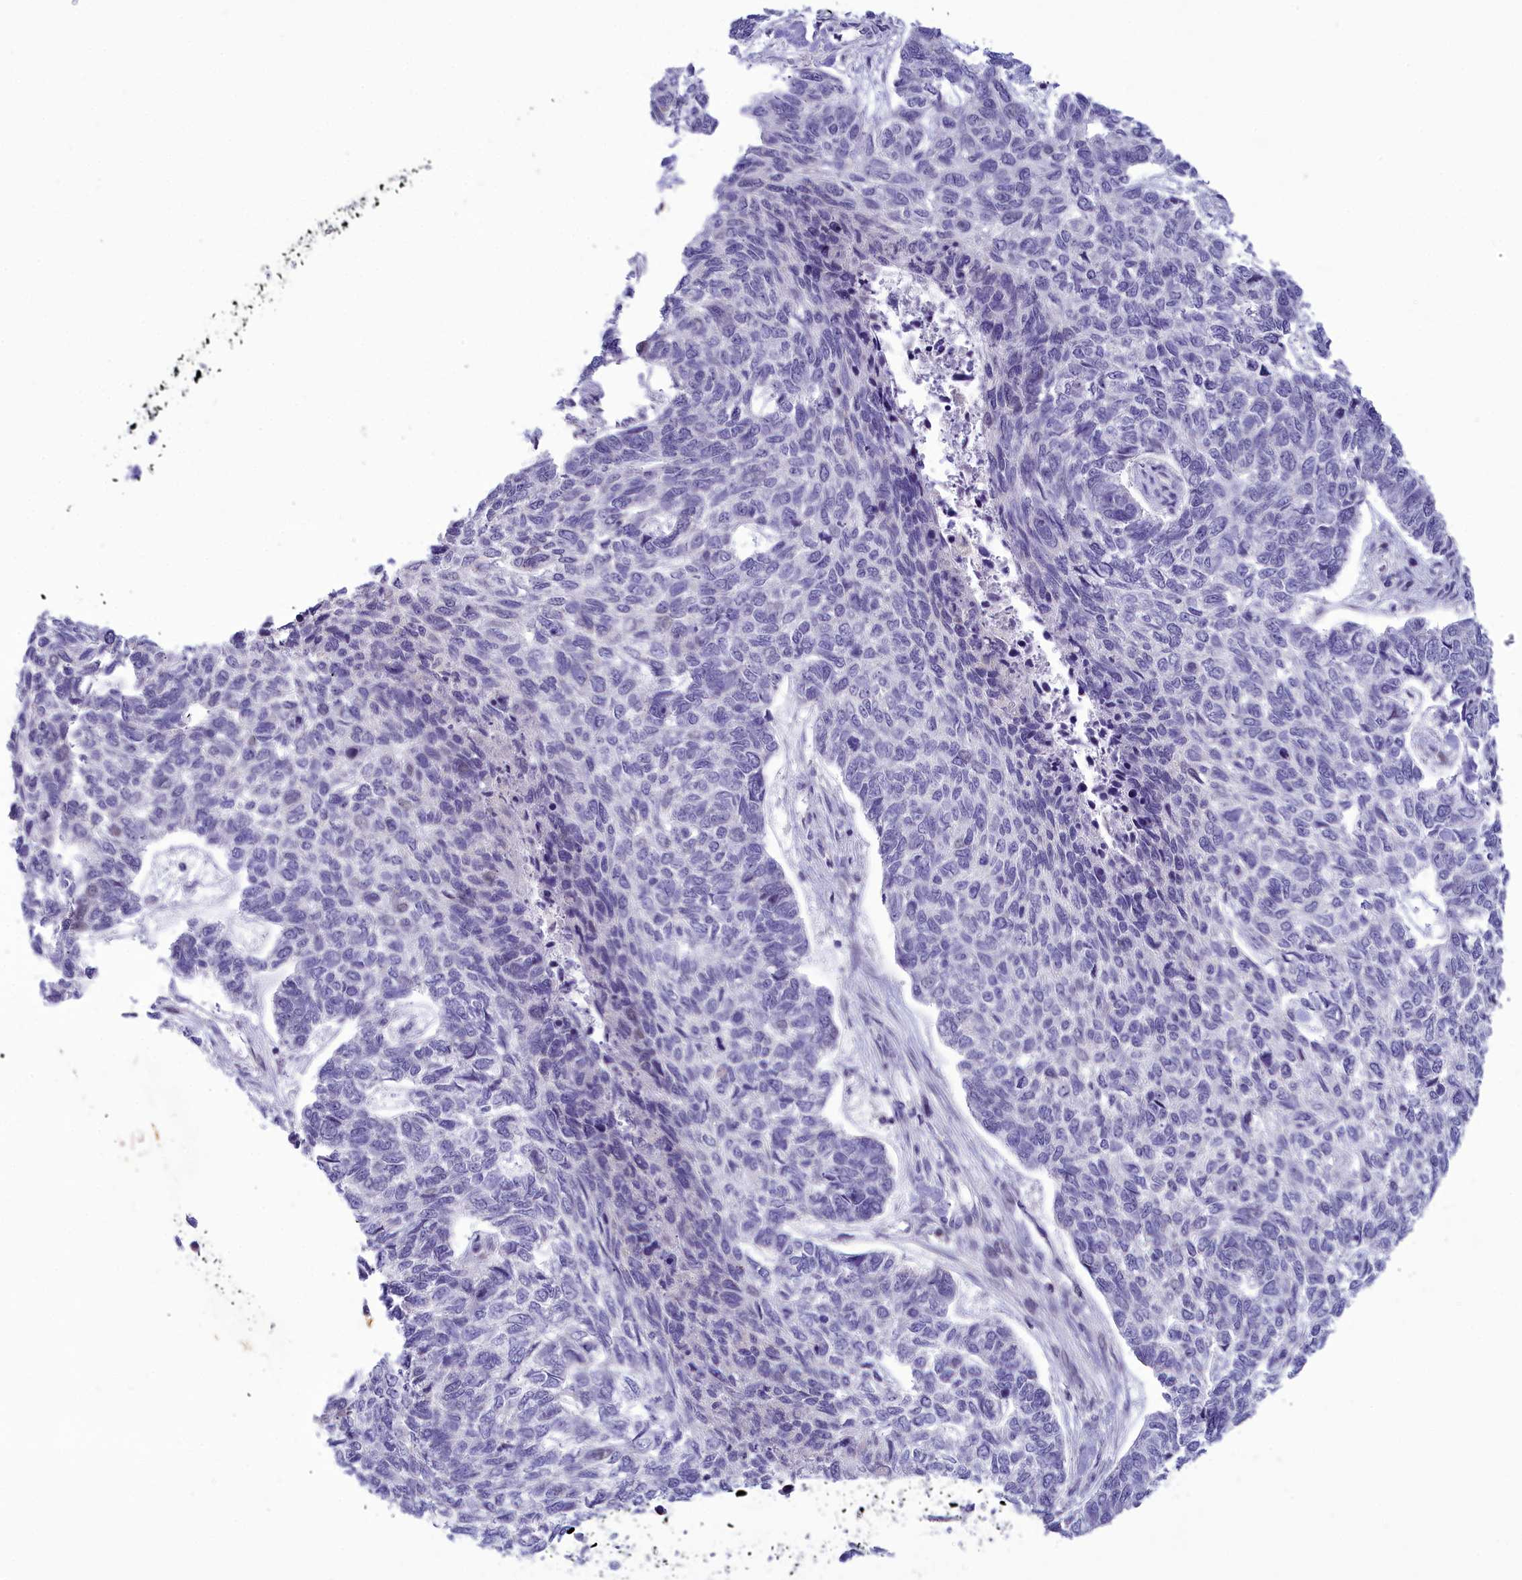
{"staining": {"intensity": "negative", "quantity": "none", "location": "none"}, "tissue": "skin cancer", "cell_type": "Tumor cells", "image_type": "cancer", "snomed": [{"axis": "morphology", "description": "Basal cell carcinoma"}, {"axis": "topography", "description": "Skin"}], "caption": "There is no significant expression in tumor cells of skin basal cell carcinoma.", "gene": "CORO2A", "patient": {"sex": "female", "age": 65}}